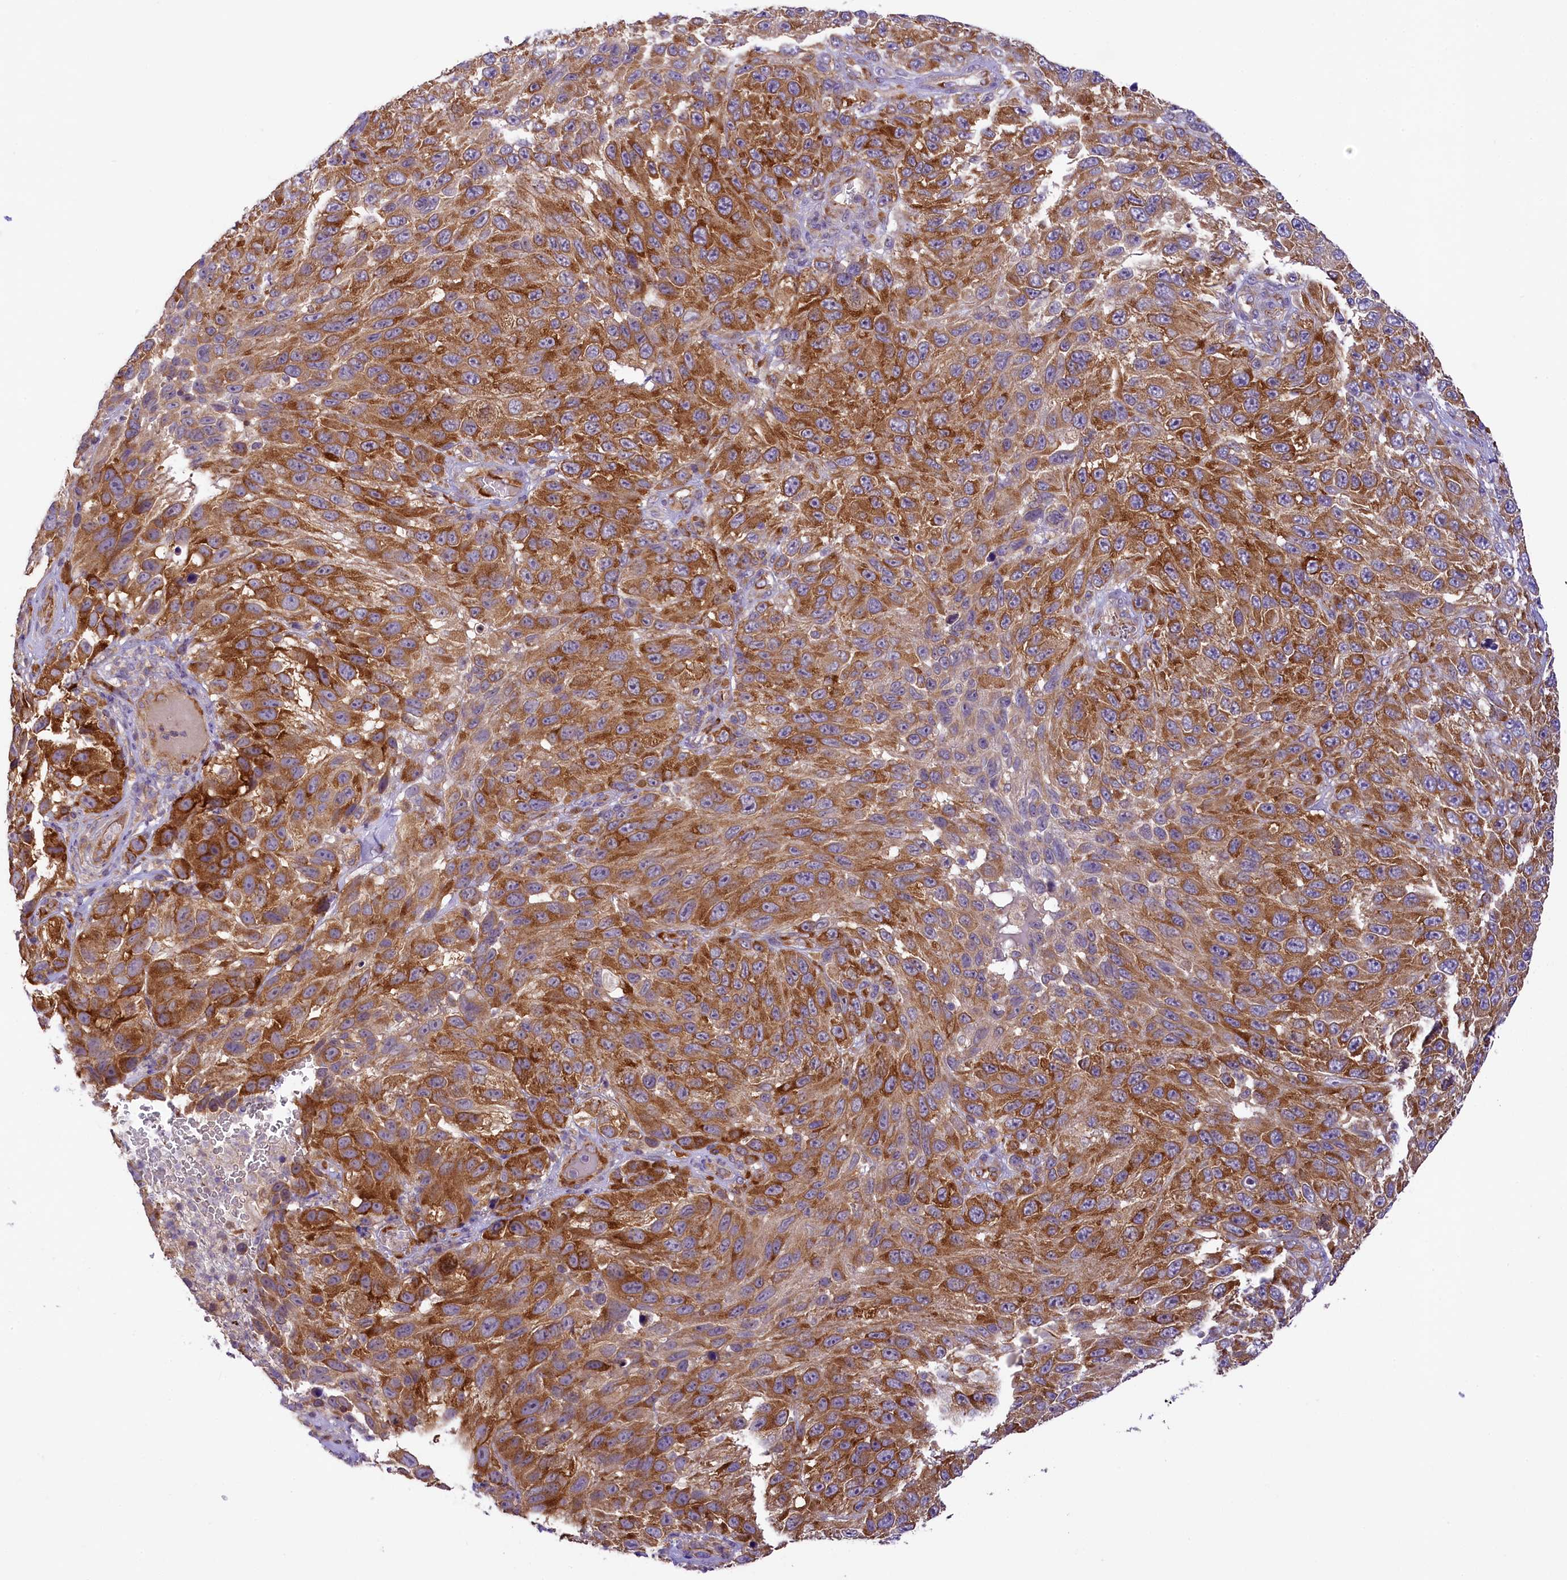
{"staining": {"intensity": "strong", "quantity": ">75%", "location": "cytoplasmic/membranous"}, "tissue": "melanoma", "cell_type": "Tumor cells", "image_type": "cancer", "snomed": [{"axis": "morphology", "description": "Malignant melanoma, NOS"}, {"axis": "topography", "description": "Skin"}], "caption": "Malignant melanoma stained with a protein marker exhibits strong staining in tumor cells.", "gene": "LARP4", "patient": {"sex": "female", "age": 96}}